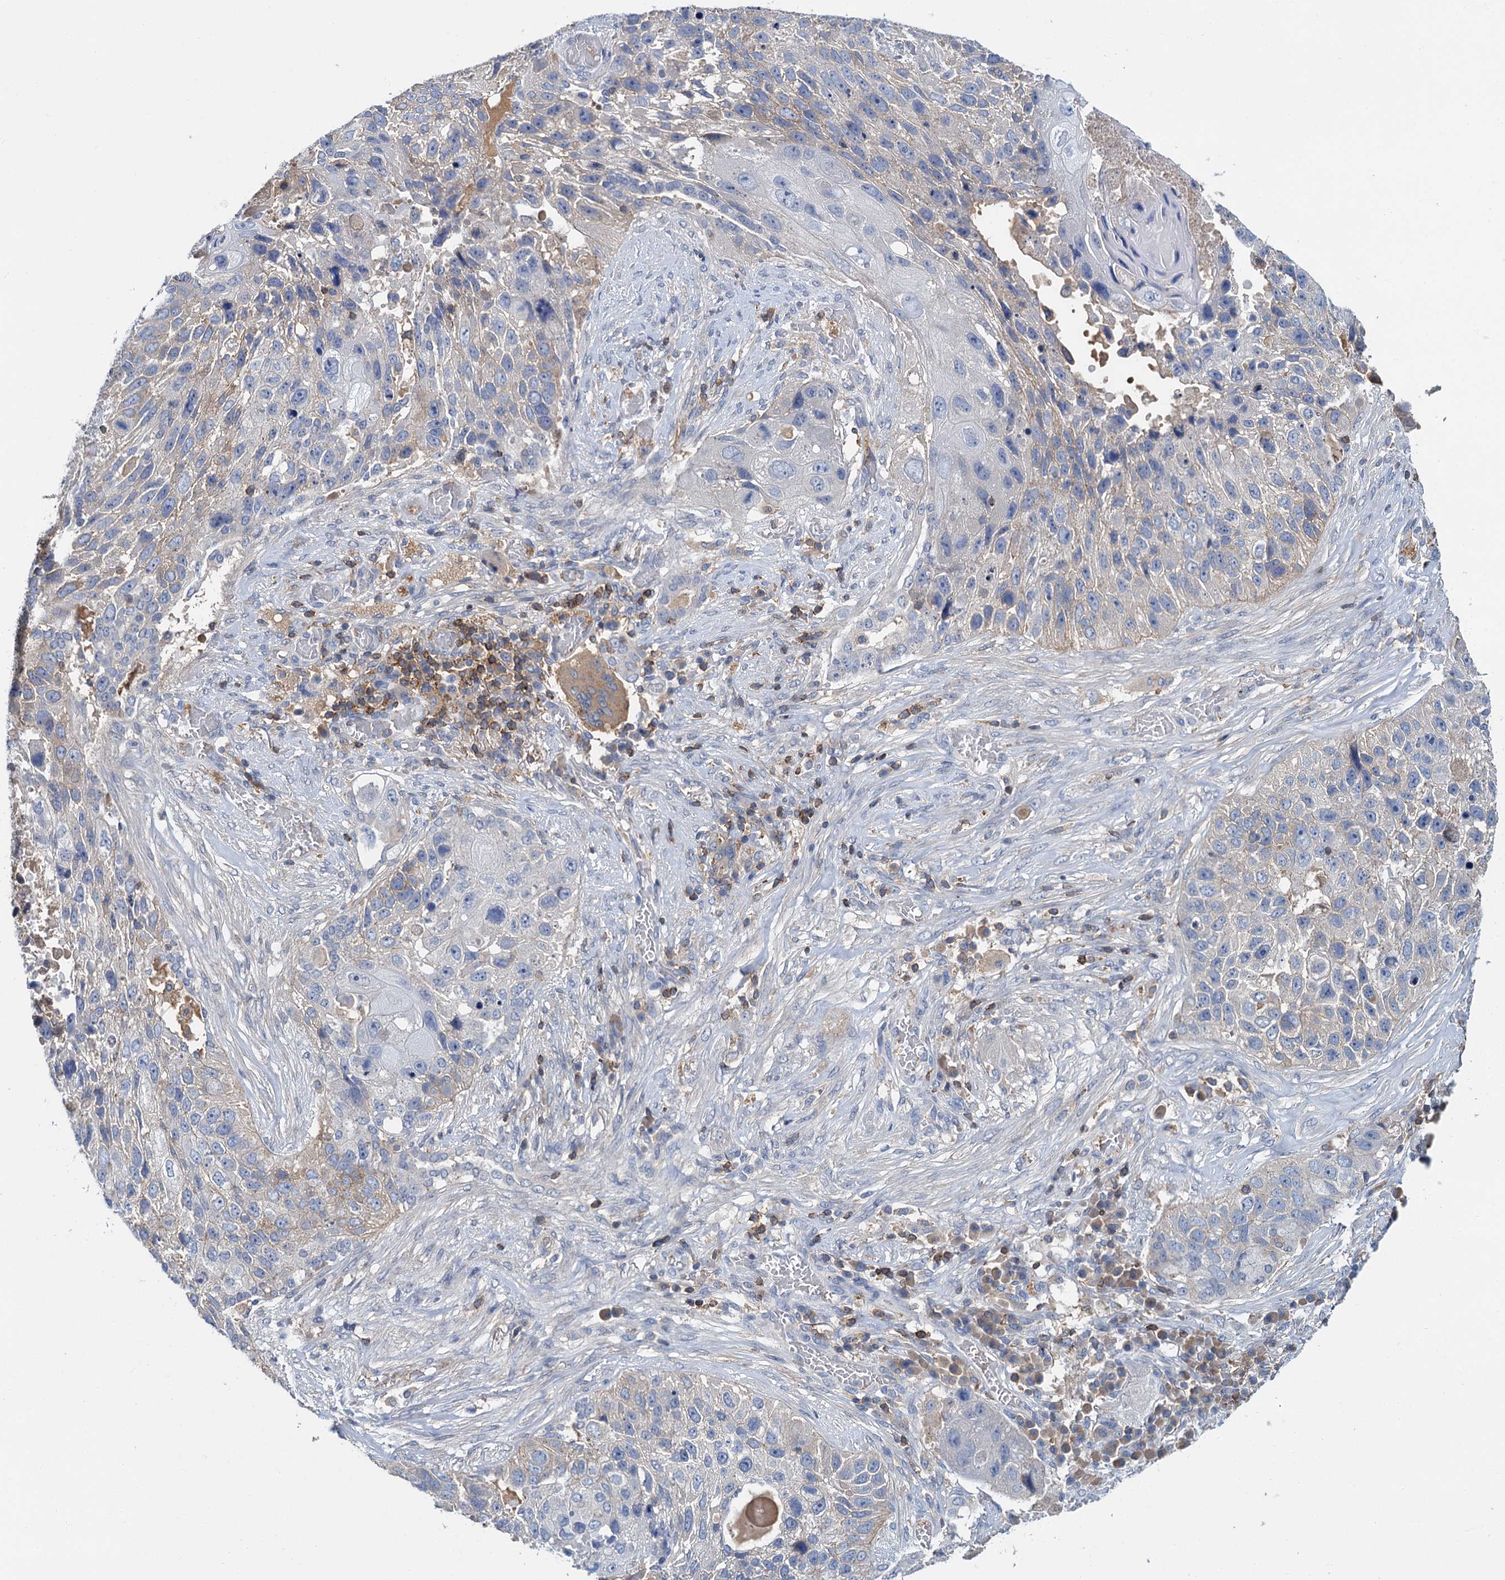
{"staining": {"intensity": "weak", "quantity": "<25%", "location": "cytoplasmic/membranous"}, "tissue": "lung cancer", "cell_type": "Tumor cells", "image_type": "cancer", "snomed": [{"axis": "morphology", "description": "Squamous cell carcinoma, NOS"}, {"axis": "topography", "description": "Lung"}], "caption": "DAB immunohistochemical staining of lung squamous cell carcinoma shows no significant staining in tumor cells.", "gene": "FGFR2", "patient": {"sex": "male", "age": 61}}